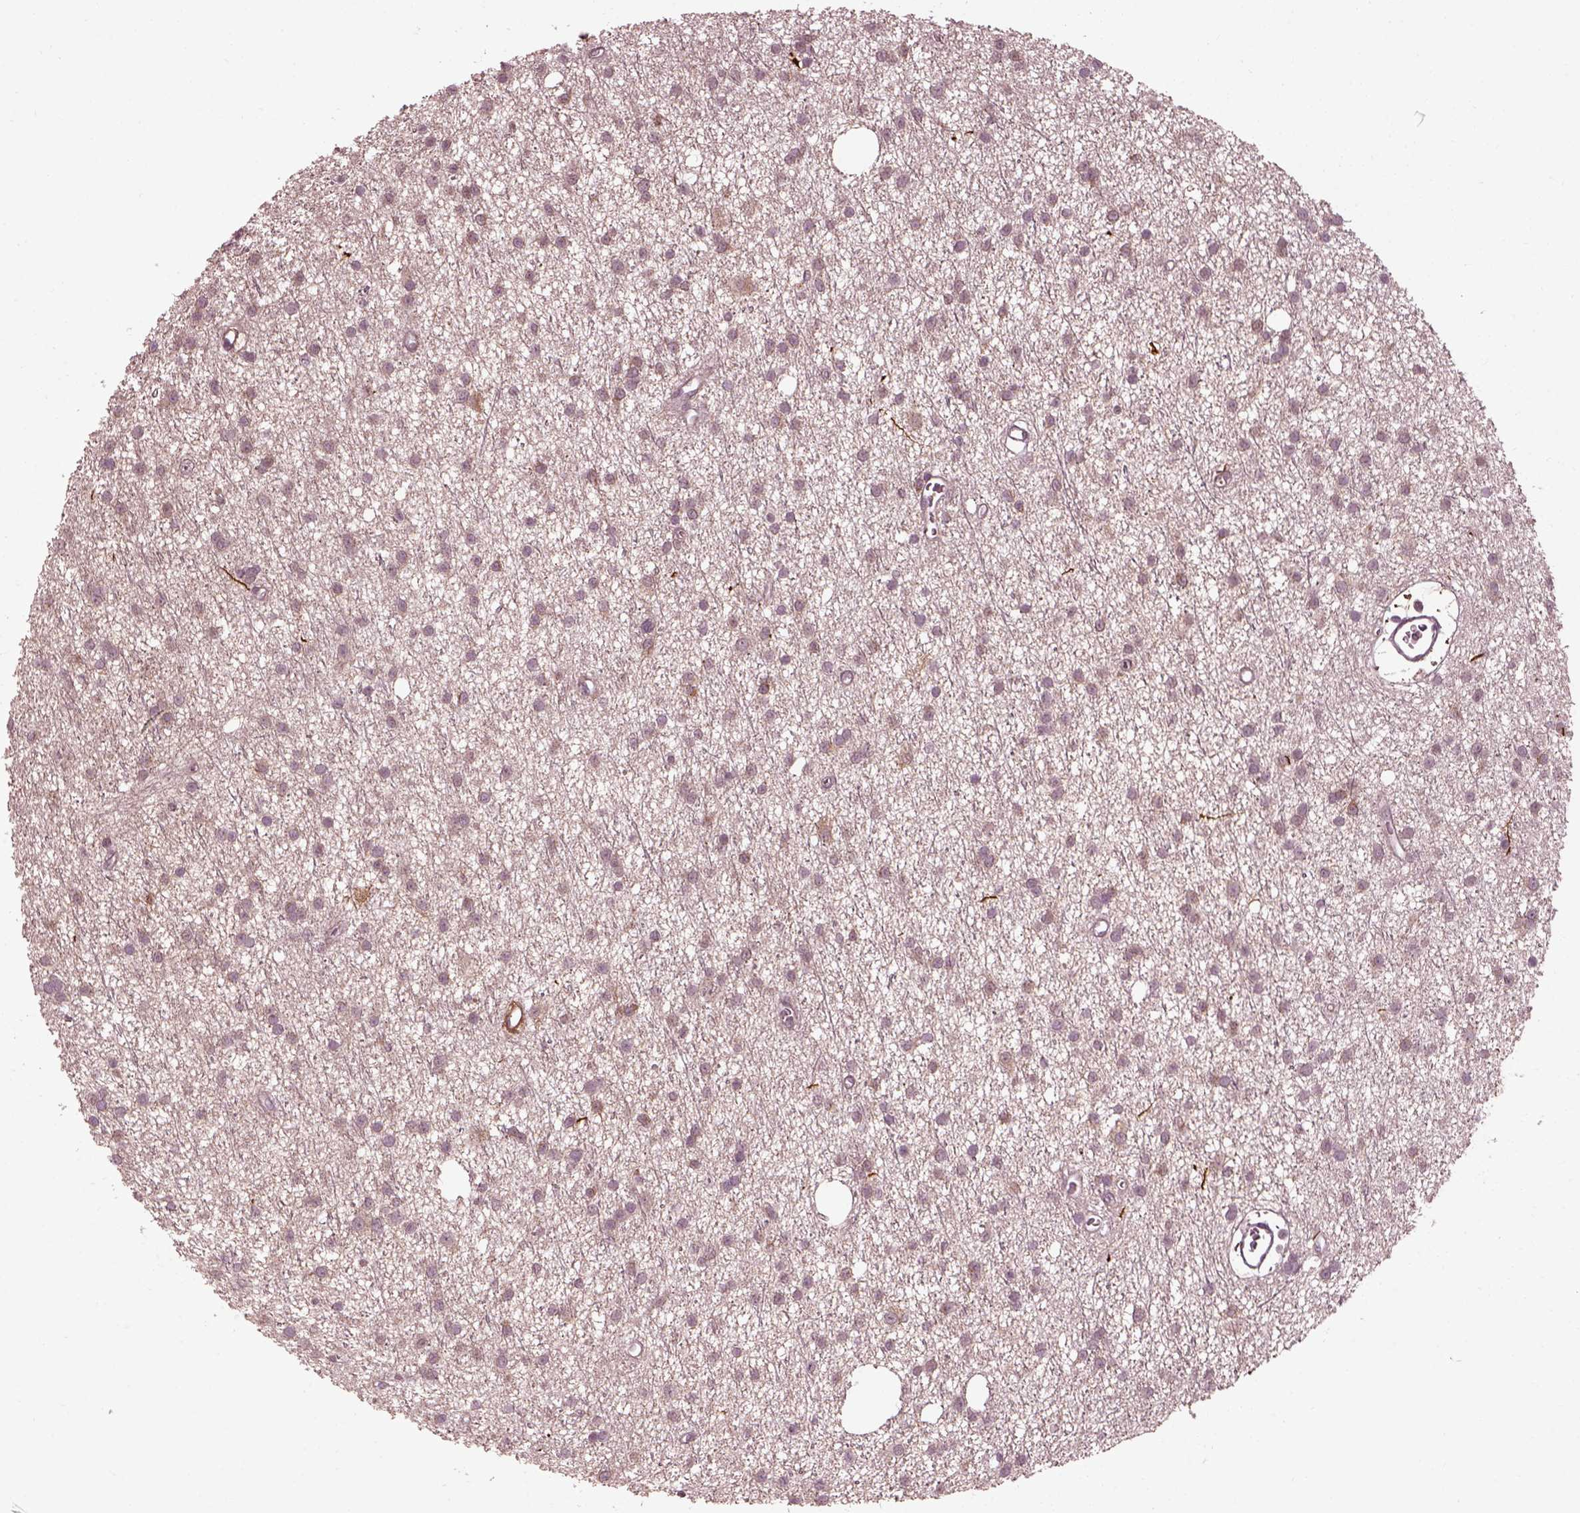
{"staining": {"intensity": "weak", "quantity": "<25%", "location": "cytoplasmic/membranous"}, "tissue": "glioma", "cell_type": "Tumor cells", "image_type": "cancer", "snomed": [{"axis": "morphology", "description": "Glioma, malignant, Low grade"}, {"axis": "topography", "description": "Brain"}], "caption": "Immunohistochemical staining of human glioma displays no significant positivity in tumor cells.", "gene": "EFEMP1", "patient": {"sex": "male", "age": 27}}